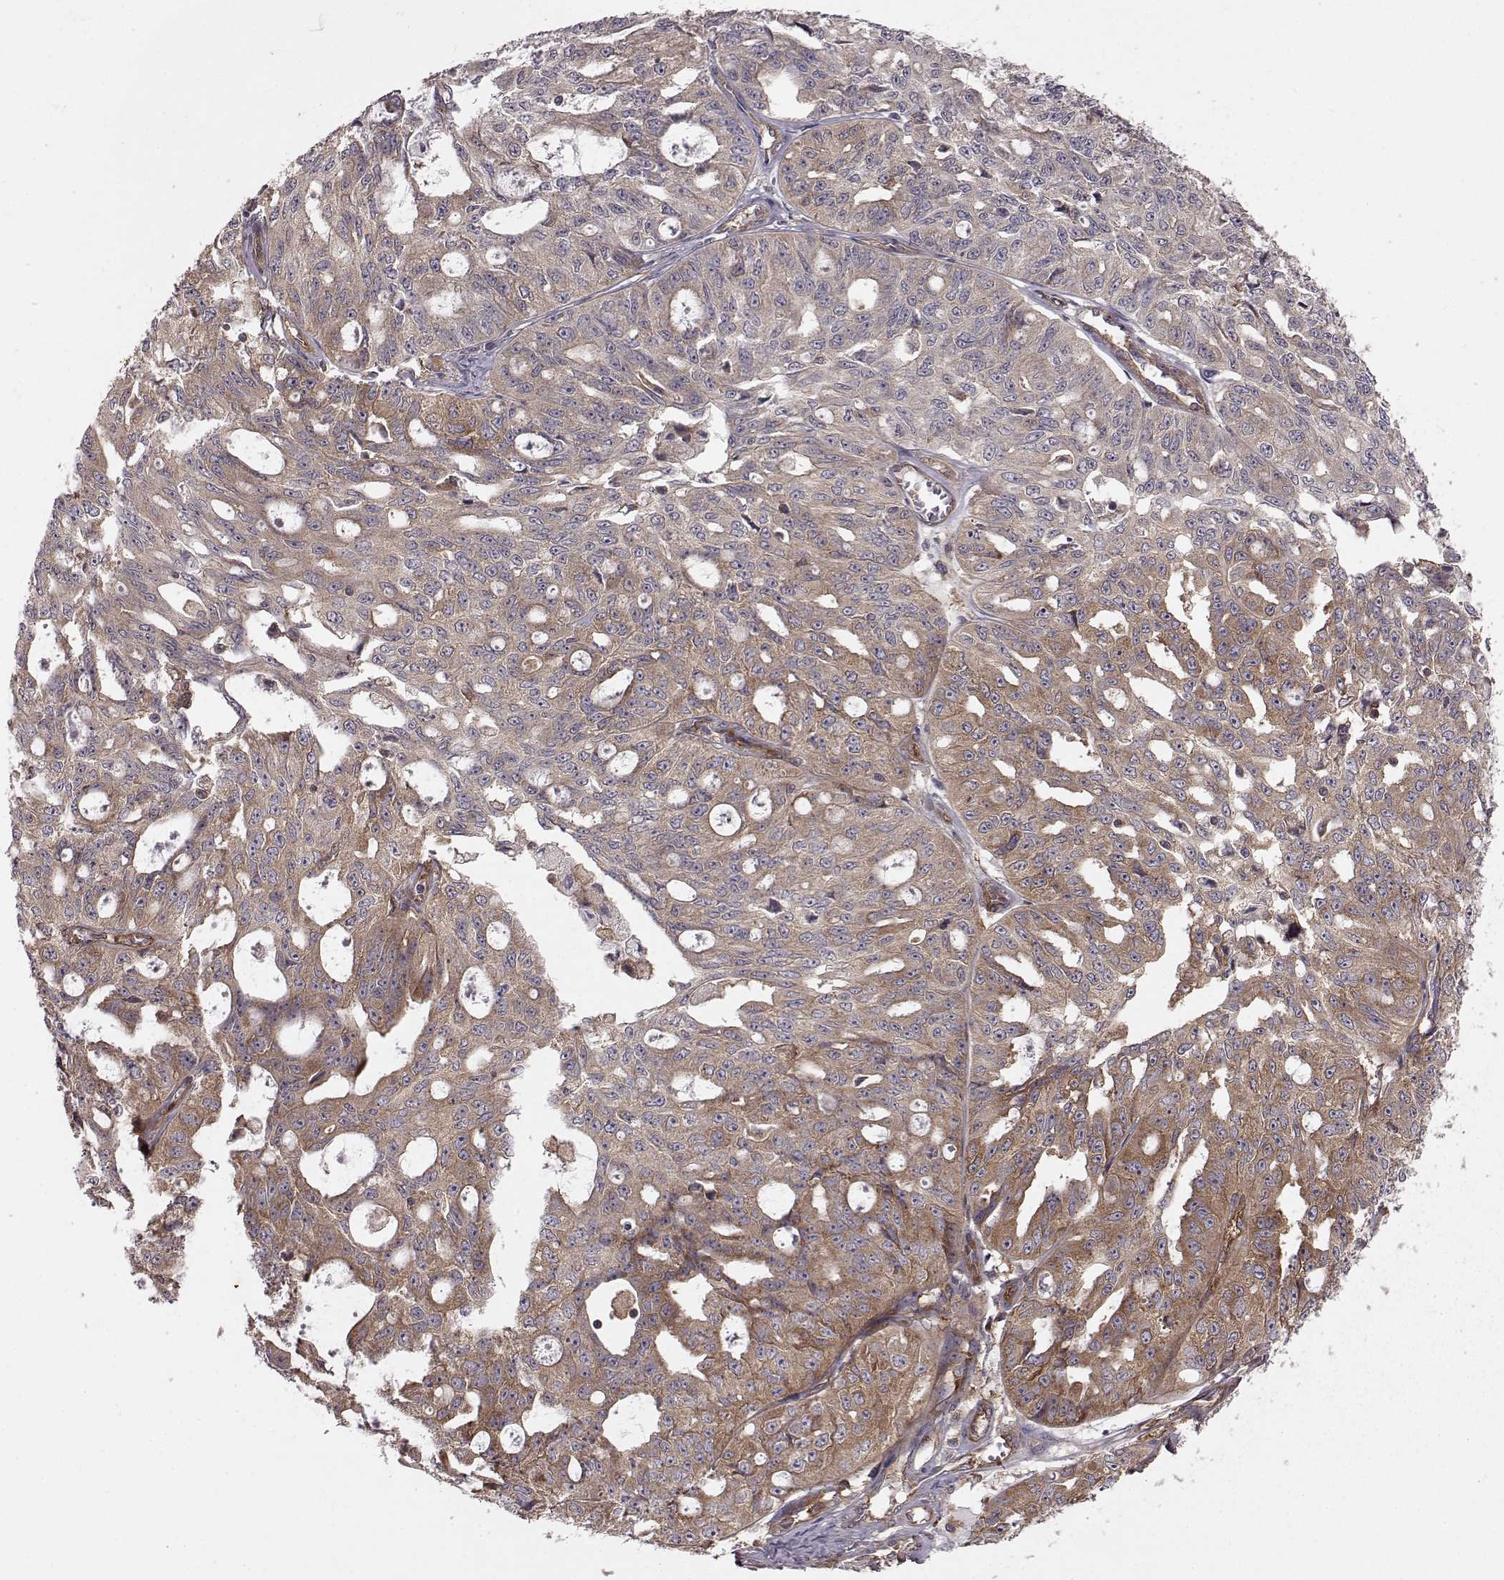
{"staining": {"intensity": "moderate", "quantity": "25%-75%", "location": "cytoplasmic/membranous"}, "tissue": "ovarian cancer", "cell_type": "Tumor cells", "image_type": "cancer", "snomed": [{"axis": "morphology", "description": "Carcinoma, endometroid"}, {"axis": "topography", "description": "Ovary"}], "caption": "DAB (3,3'-diaminobenzidine) immunohistochemical staining of ovarian endometroid carcinoma demonstrates moderate cytoplasmic/membranous protein positivity in about 25%-75% of tumor cells.", "gene": "RABGAP1", "patient": {"sex": "female", "age": 65}}